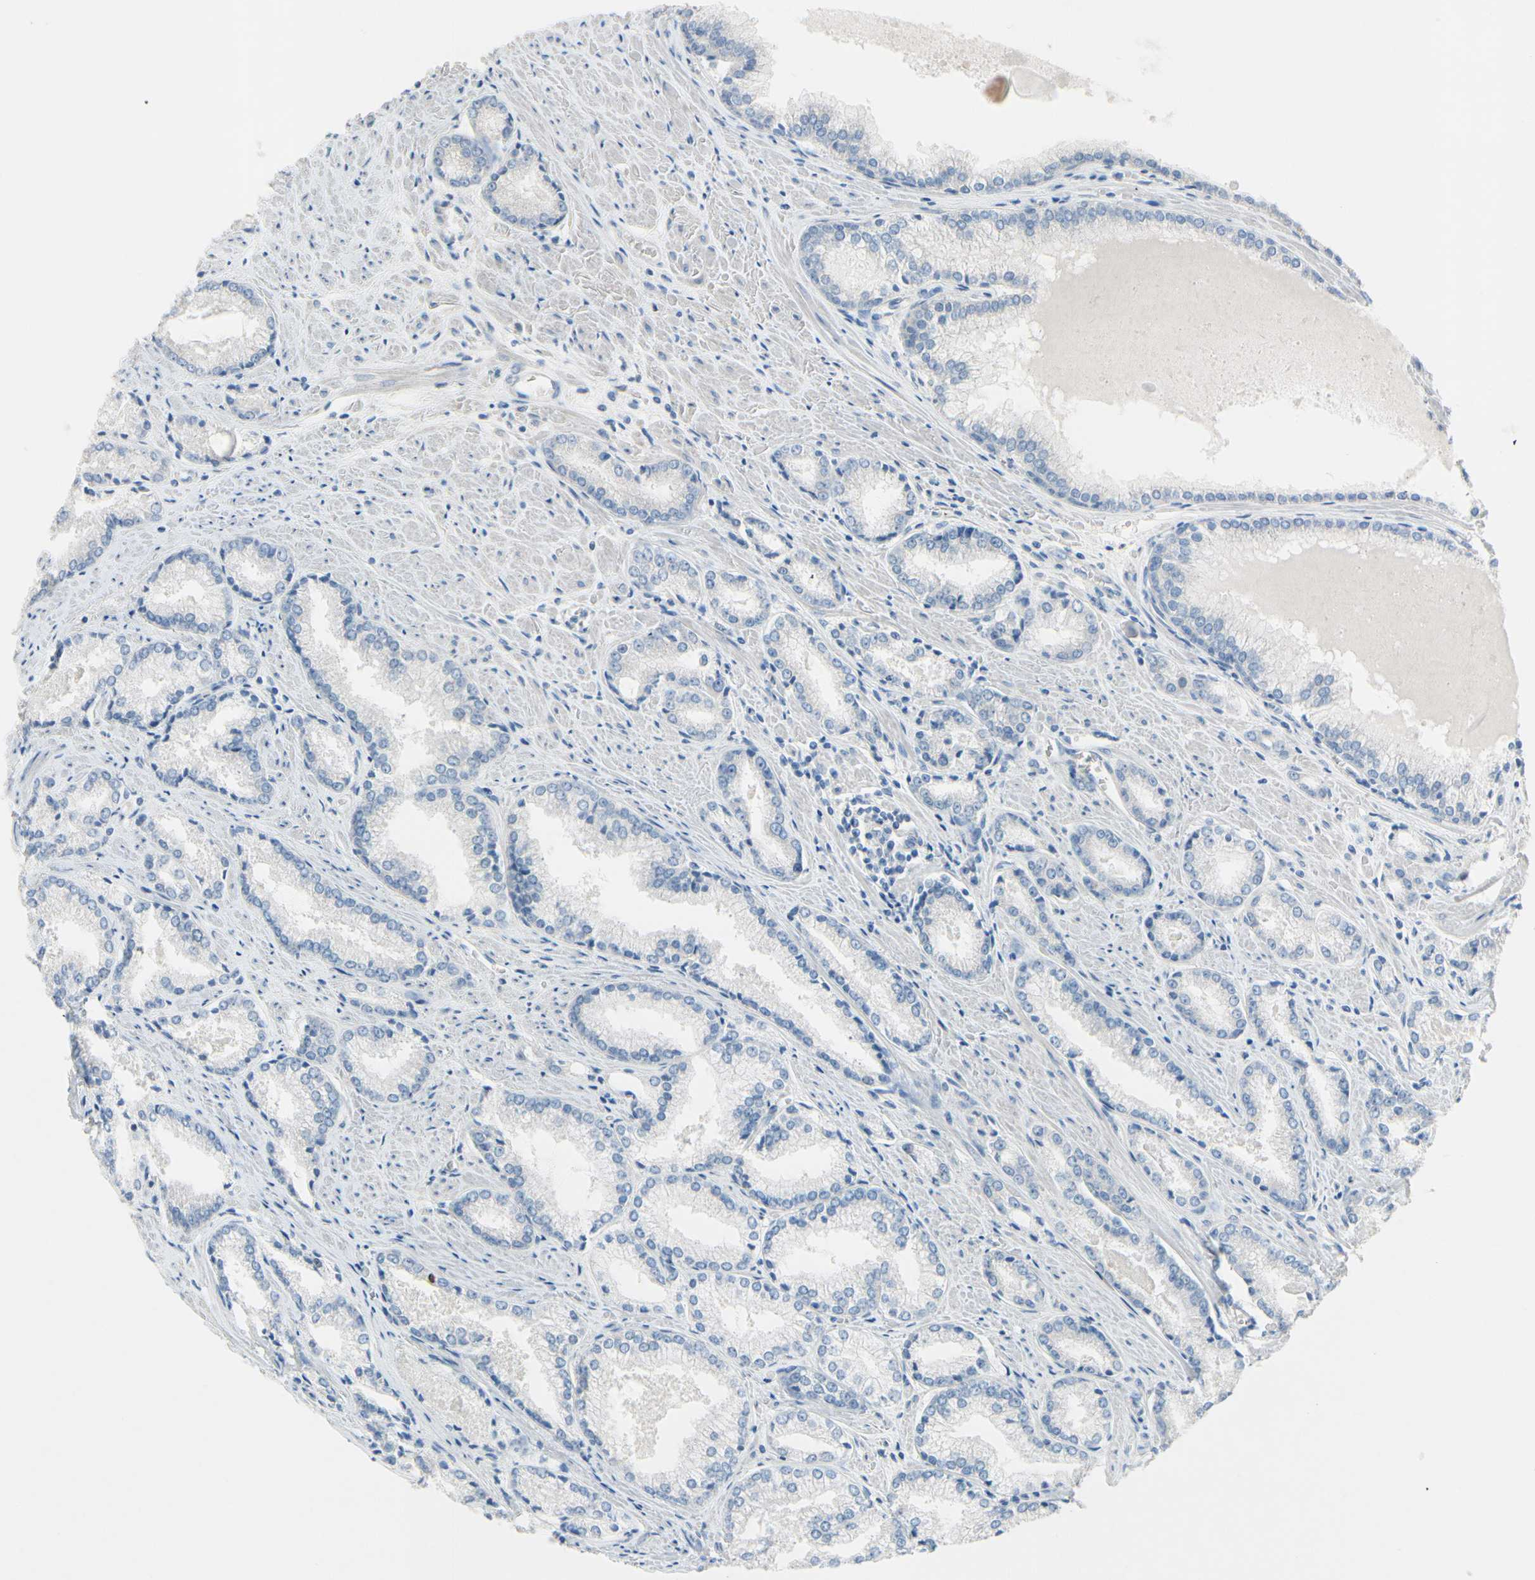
{"staining": {"intensity": "negative", "quantity": "none", "location": "none"}, "tissue": "prostate cancer", "cell_type": "Tumor cells", "image_type": "cancer", "snomed": [{"axis": "morphology", "description": "Adenocarcinoma, Low grade"}, {"axis": "topography", "description": "Prostate"}], "caption": "This is an immunohistochemistry (IHC) micrograph of adenocarcinoma (low-grade) (prostate). There is no staining in tumor cells.", "gene": "CKAP2", "patient": {"sex": "male", "age": 64}}